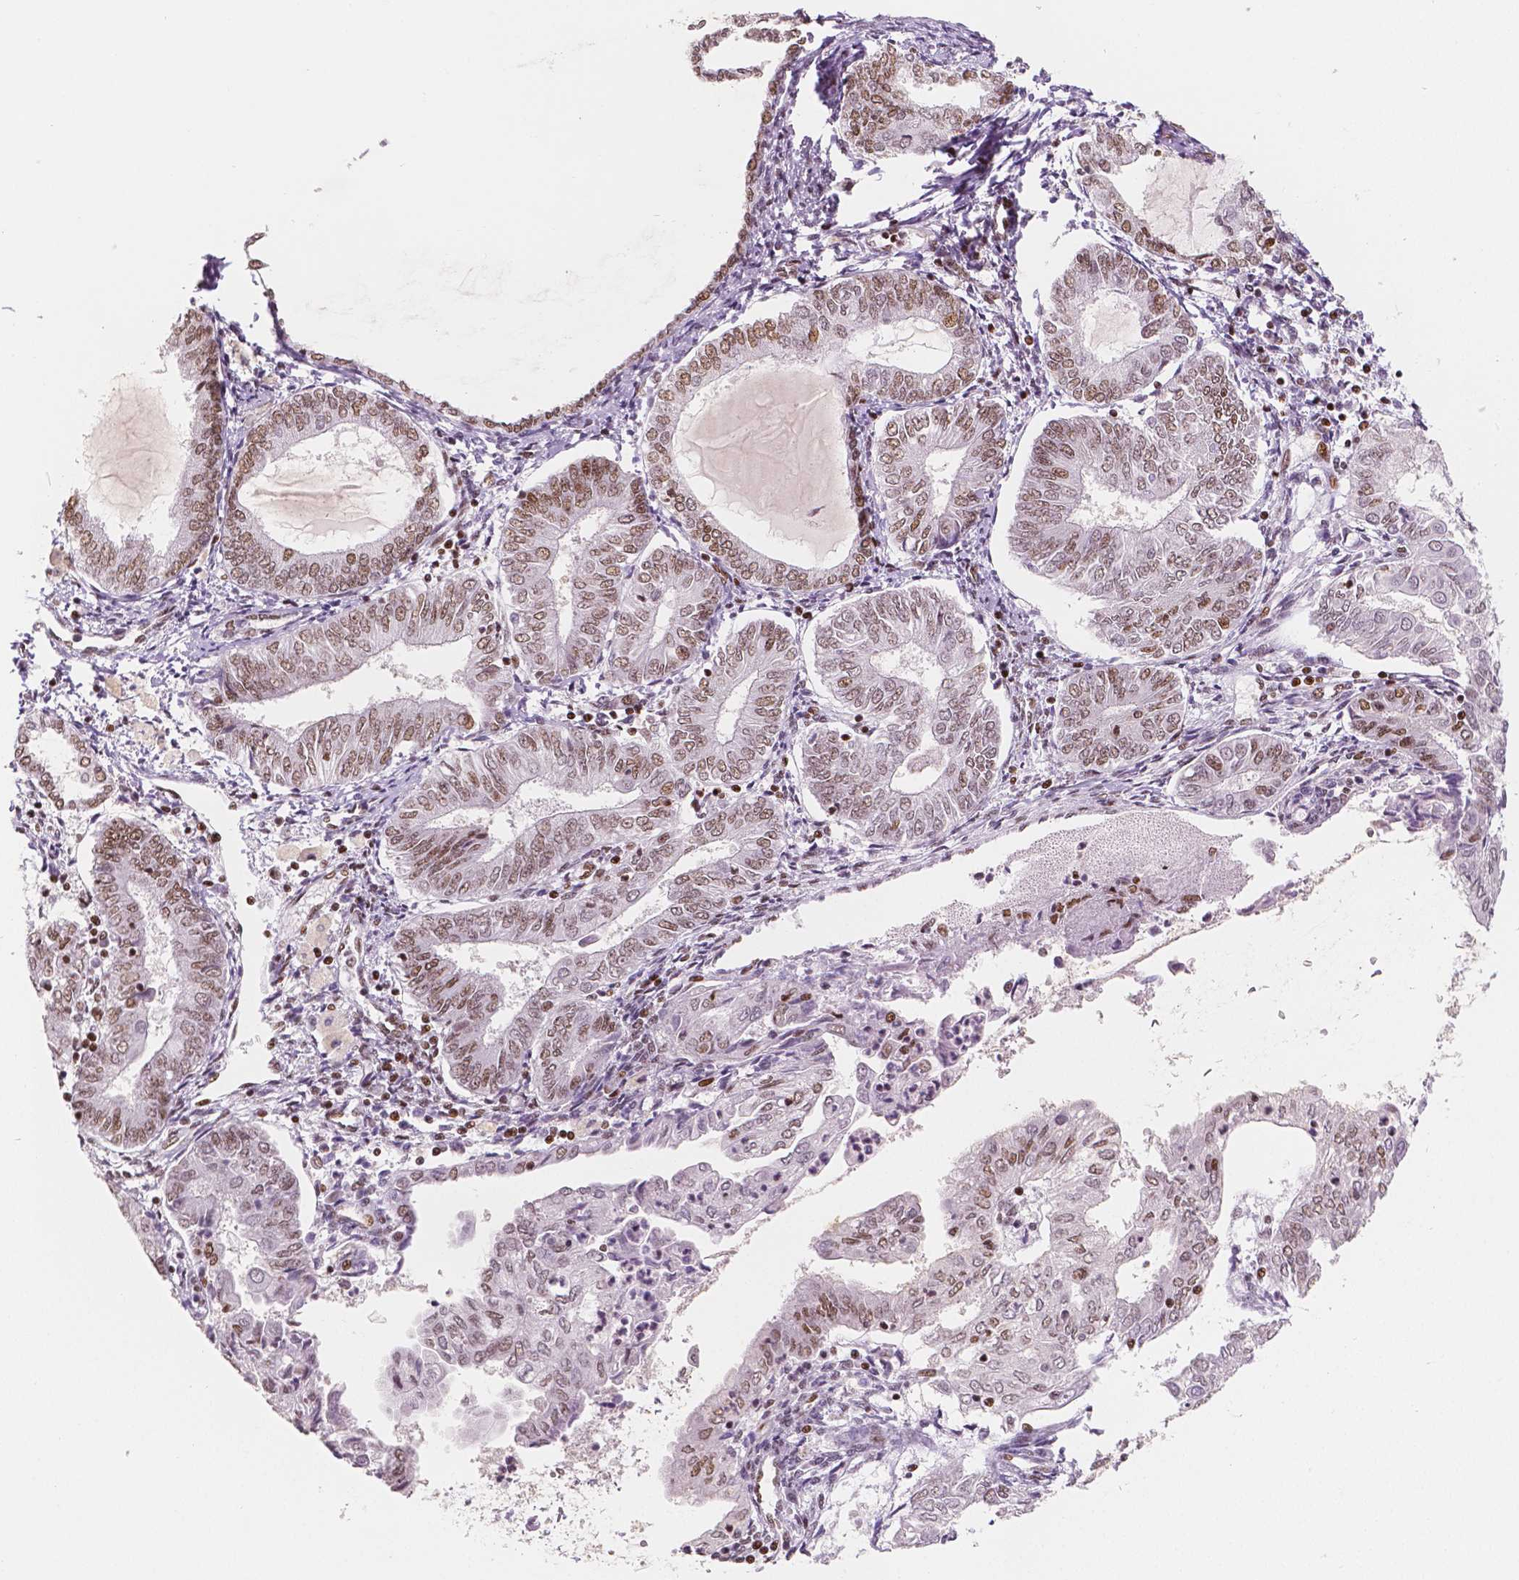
{"staining": {"intensity": "moderate", "quantity": "25%-75%", "location": "nuclear"}, "tissue": "endometrial cancer", "cell_type": "Tumor cells", "image_type": "cancer", "snomed": [{"axis": "morphology", "description": "Adenocarcinoma, NOS"}, {"axis": "topography", "description": "Endometrium"}], "caption": "Immunohistochemical staining of human endometrial cancer (adenocarcinoma) shows medium levels of moderate nuclear protein positivity in approximately 25%-75% of tumor cells. Nuclei are stained in blue.", "gene": "HDAC1", "patient": {"sex": "female", "age": 68}}